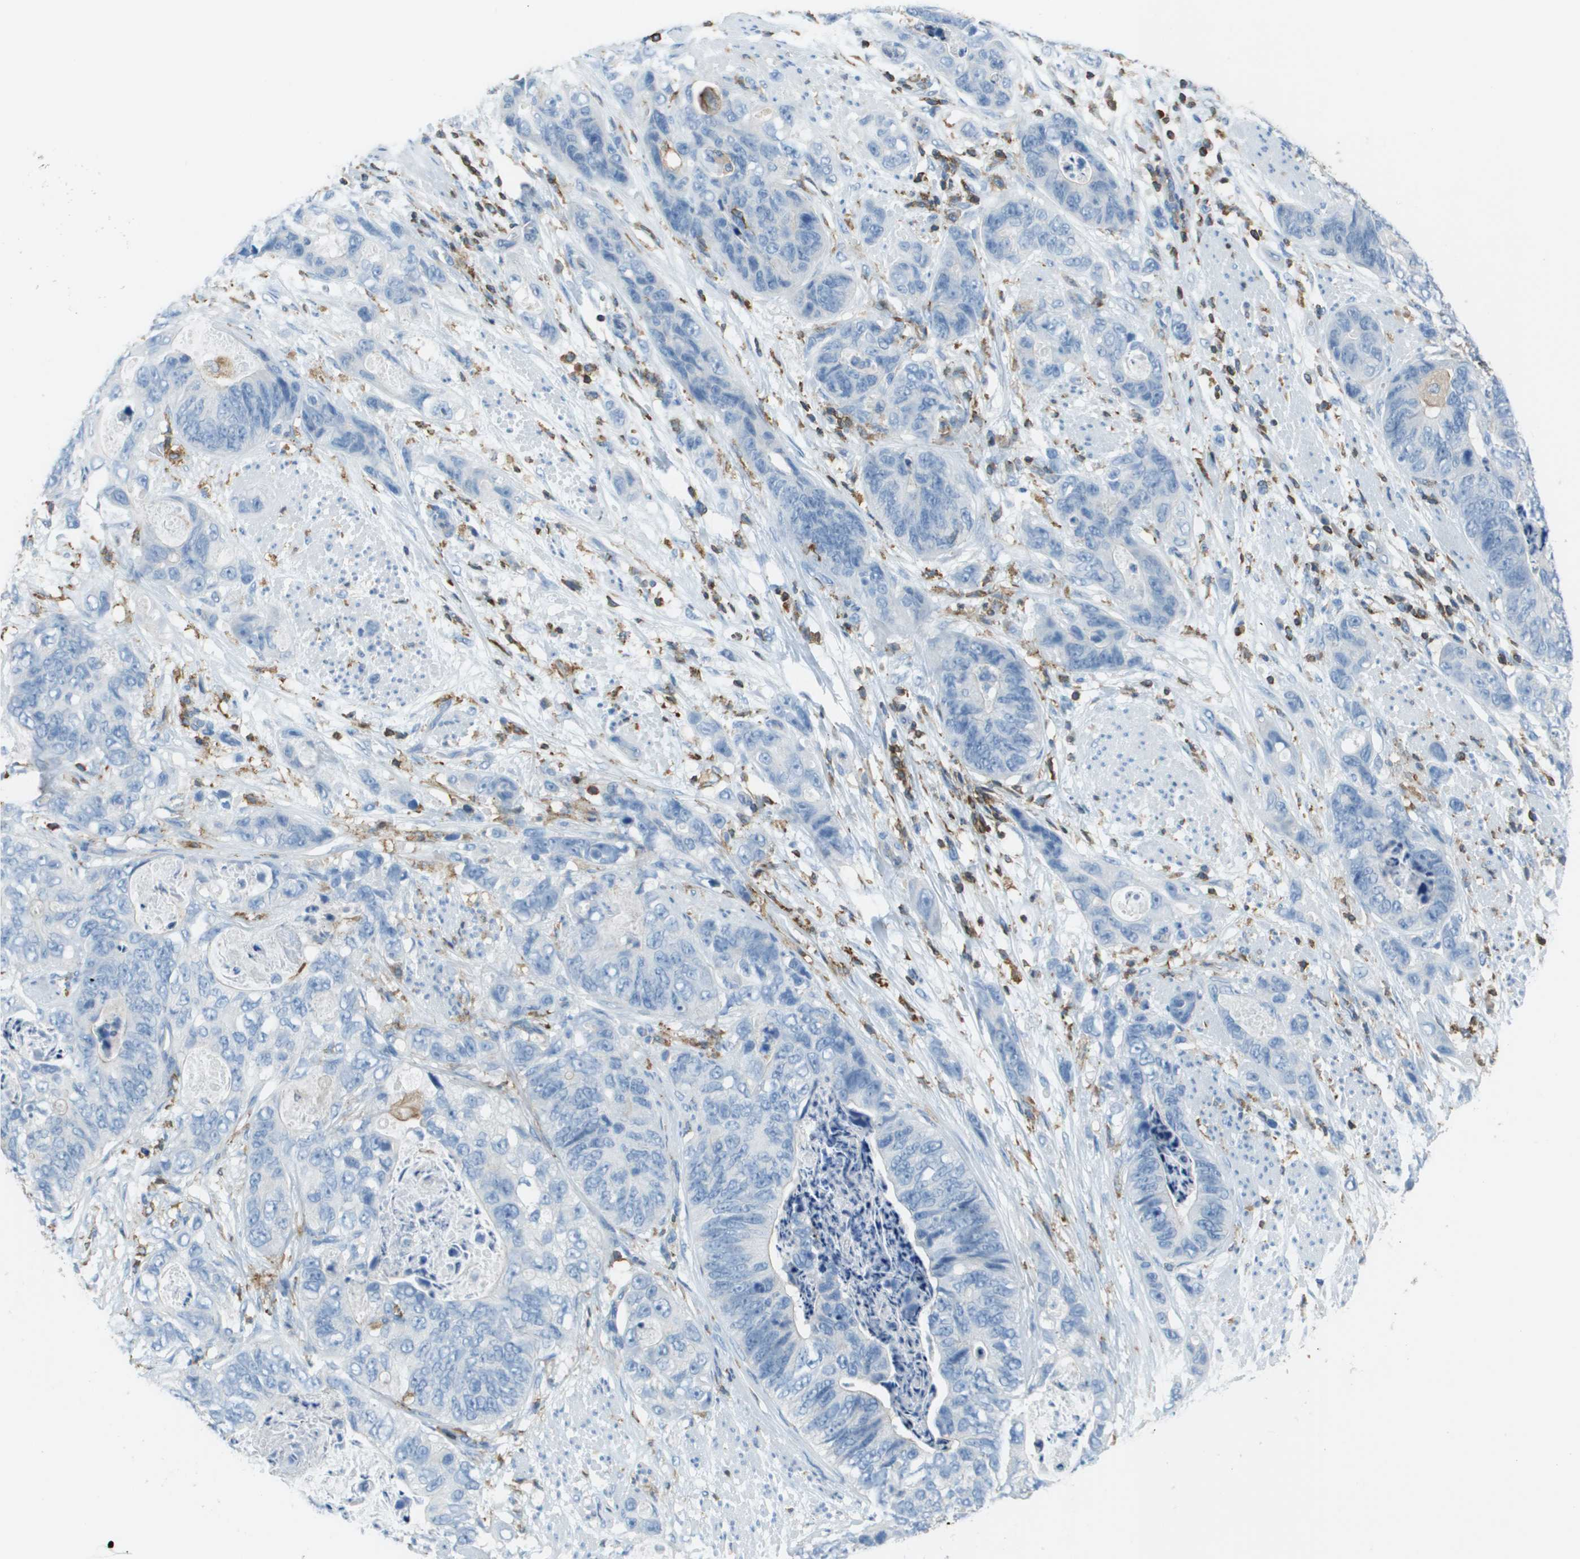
{"staining": {"intensity": "negative", "quantity": "none", "location": "none"}, "tissue": "stomach cancer", "cell_type": "Tumor cells", "image_type": "cancer", "snomed": [{"axis": "morphology", "description": "Adenocarcinoma, NOS"}, {"axis": "topography", "description": "Stomach"}], "caption": "This is a histopathology image of immunohistochemistry staining of stomach adenocarcinoma, which shows no expression in tumor cells.", "gene": "APBB1IP", "patient": {"sex": "female", "age": 89}}